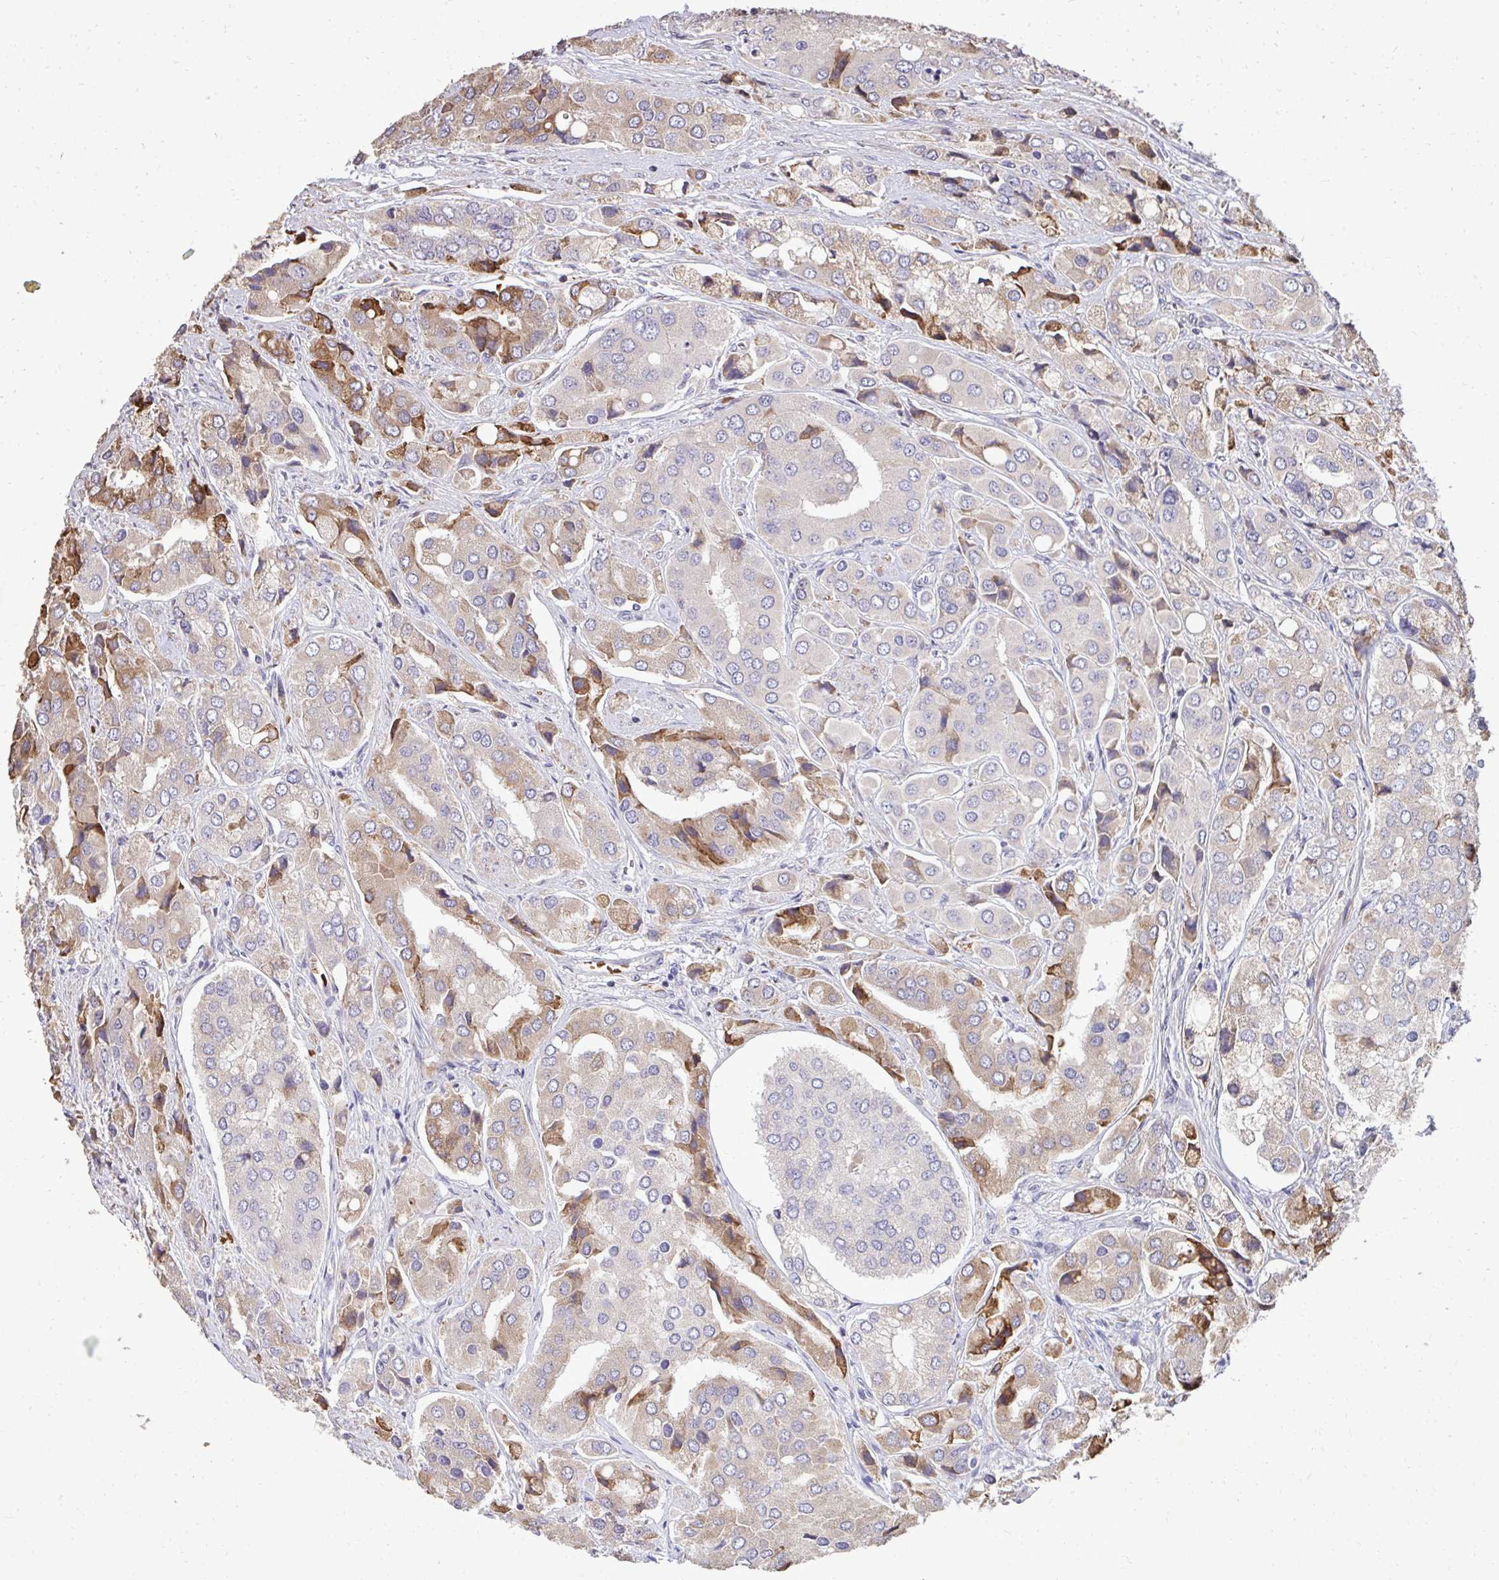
{"staining": {"intensity": "moderate", "quantity": "25%-75%", "location": "cytoplasmic/membranous"}, "tissue": "prostate cancer", "cell_type": "Tumor cells", "image_type": "cancer", "snomed": [{"axis": "morphology", "description": "Adenocarcinoma, Low grade"}, {"axis": "topography", "description": "Prostate"}], "caption": "Adenocarcinoma (low-grade) (prostate) tissue displays moderate cytoplasmic/membranous positivity in about 25%-75% of tumor cells The staining is performed using DAB brown chromogen to label protein expression. The nuclei are counter-stained blue using hematoxylin.", "gene": "FIBCD1", "patient": {"sex": "male", "age": 69}}